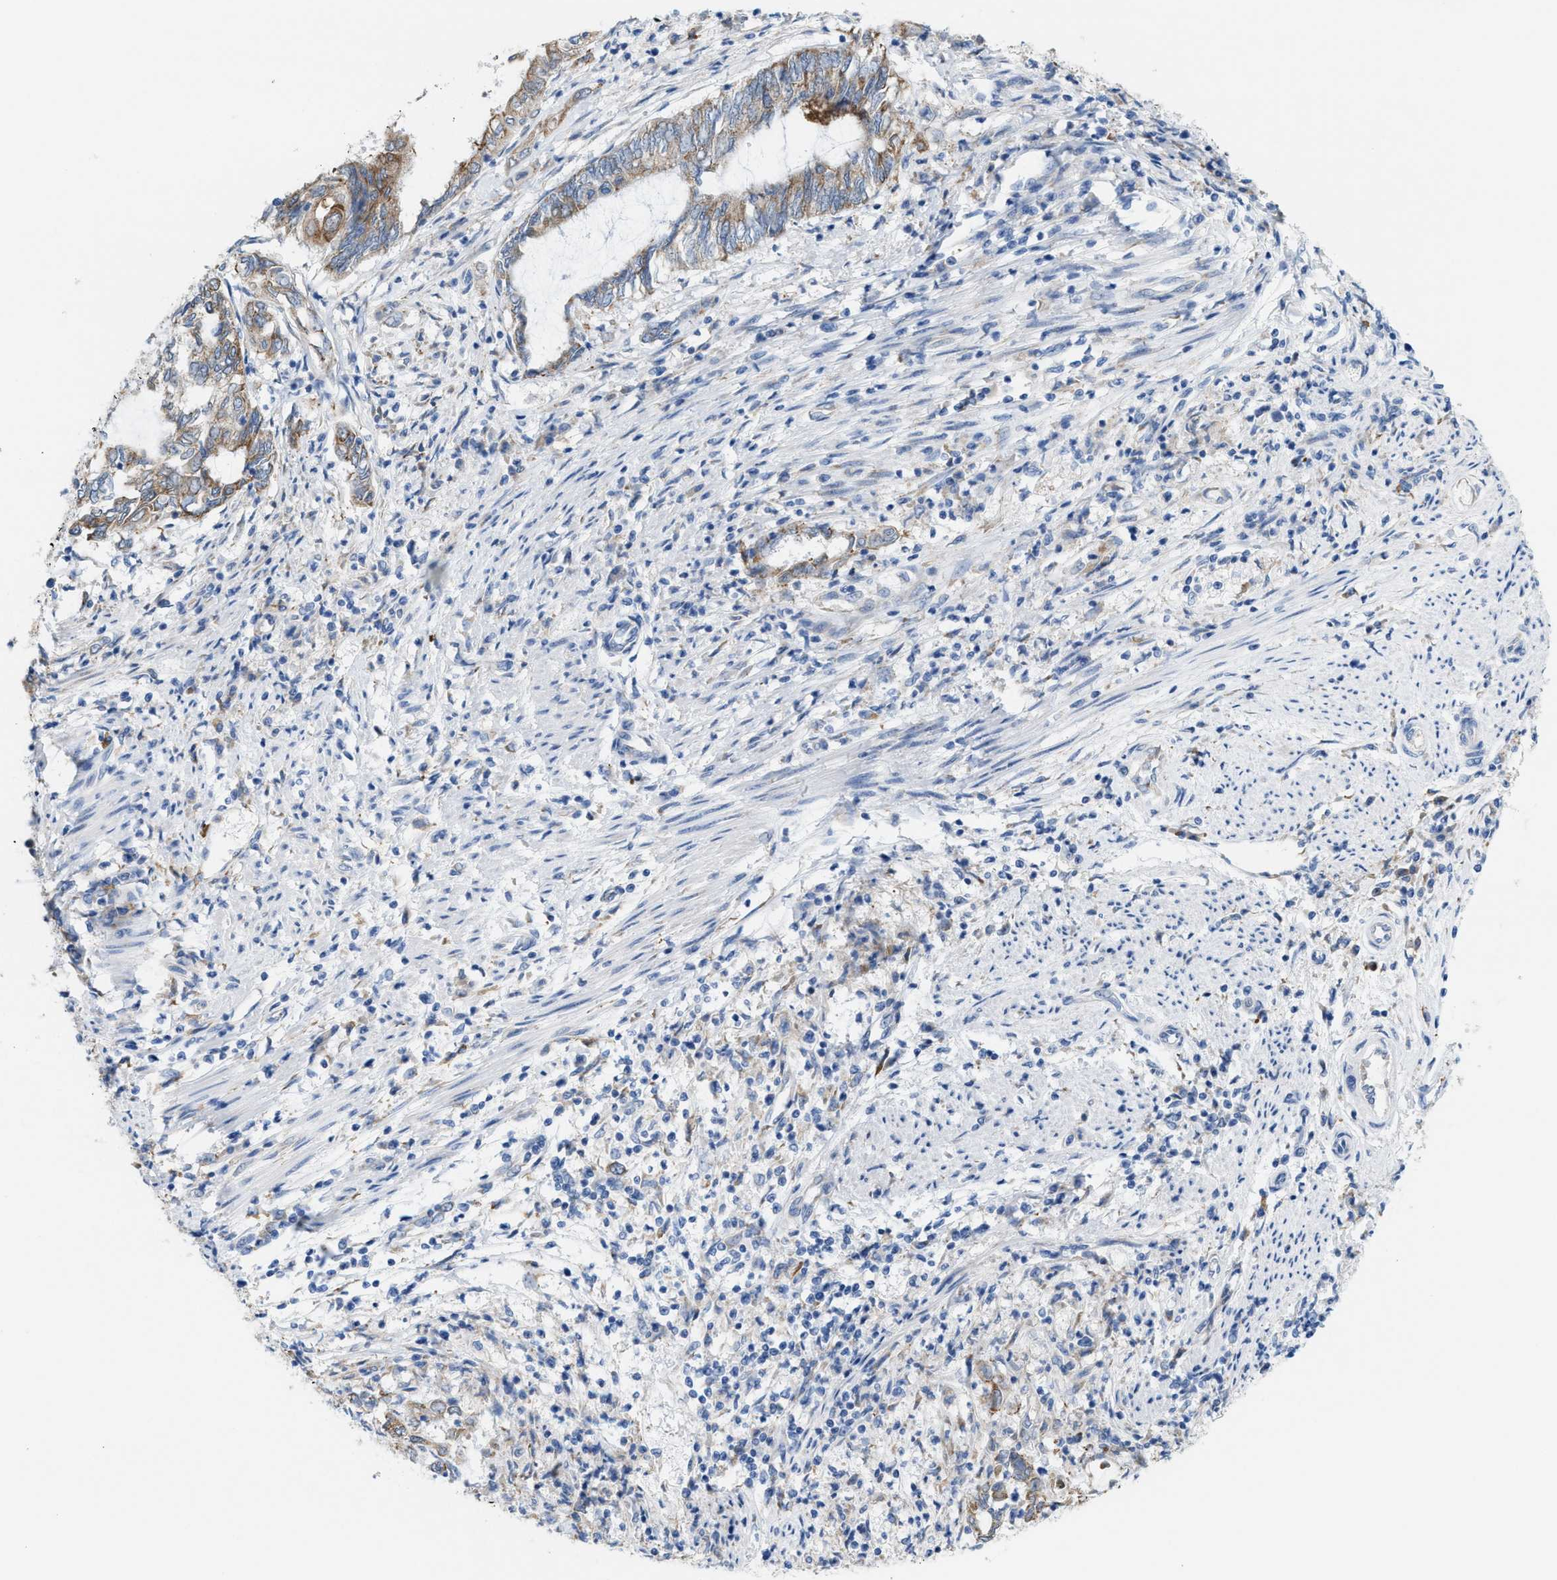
{"staining": {"intensity": "moderate", "quantity": "25%-75%", "location": "cytoplasmic/membranous"}, "tissue": "endometrial cancer", "cell_type": "Tumor cells", "image_type": "cancer", "snomed": [{"axis": "morphology", "description": "Adenocarcinoma, NOS"}, {"axis": "topography", "description": "Uterus"}, {"axis": "topography", "description": "Endometrium"}], "caption": "Adenocarcinoma (endometrial) stained with a brown dye exhibits moderate cytoplasmic/membranous positive staining in about 25%-75% of tumor cells.", "gene": "KIFC3", "patient": {"sex": "female", "age": 70}}